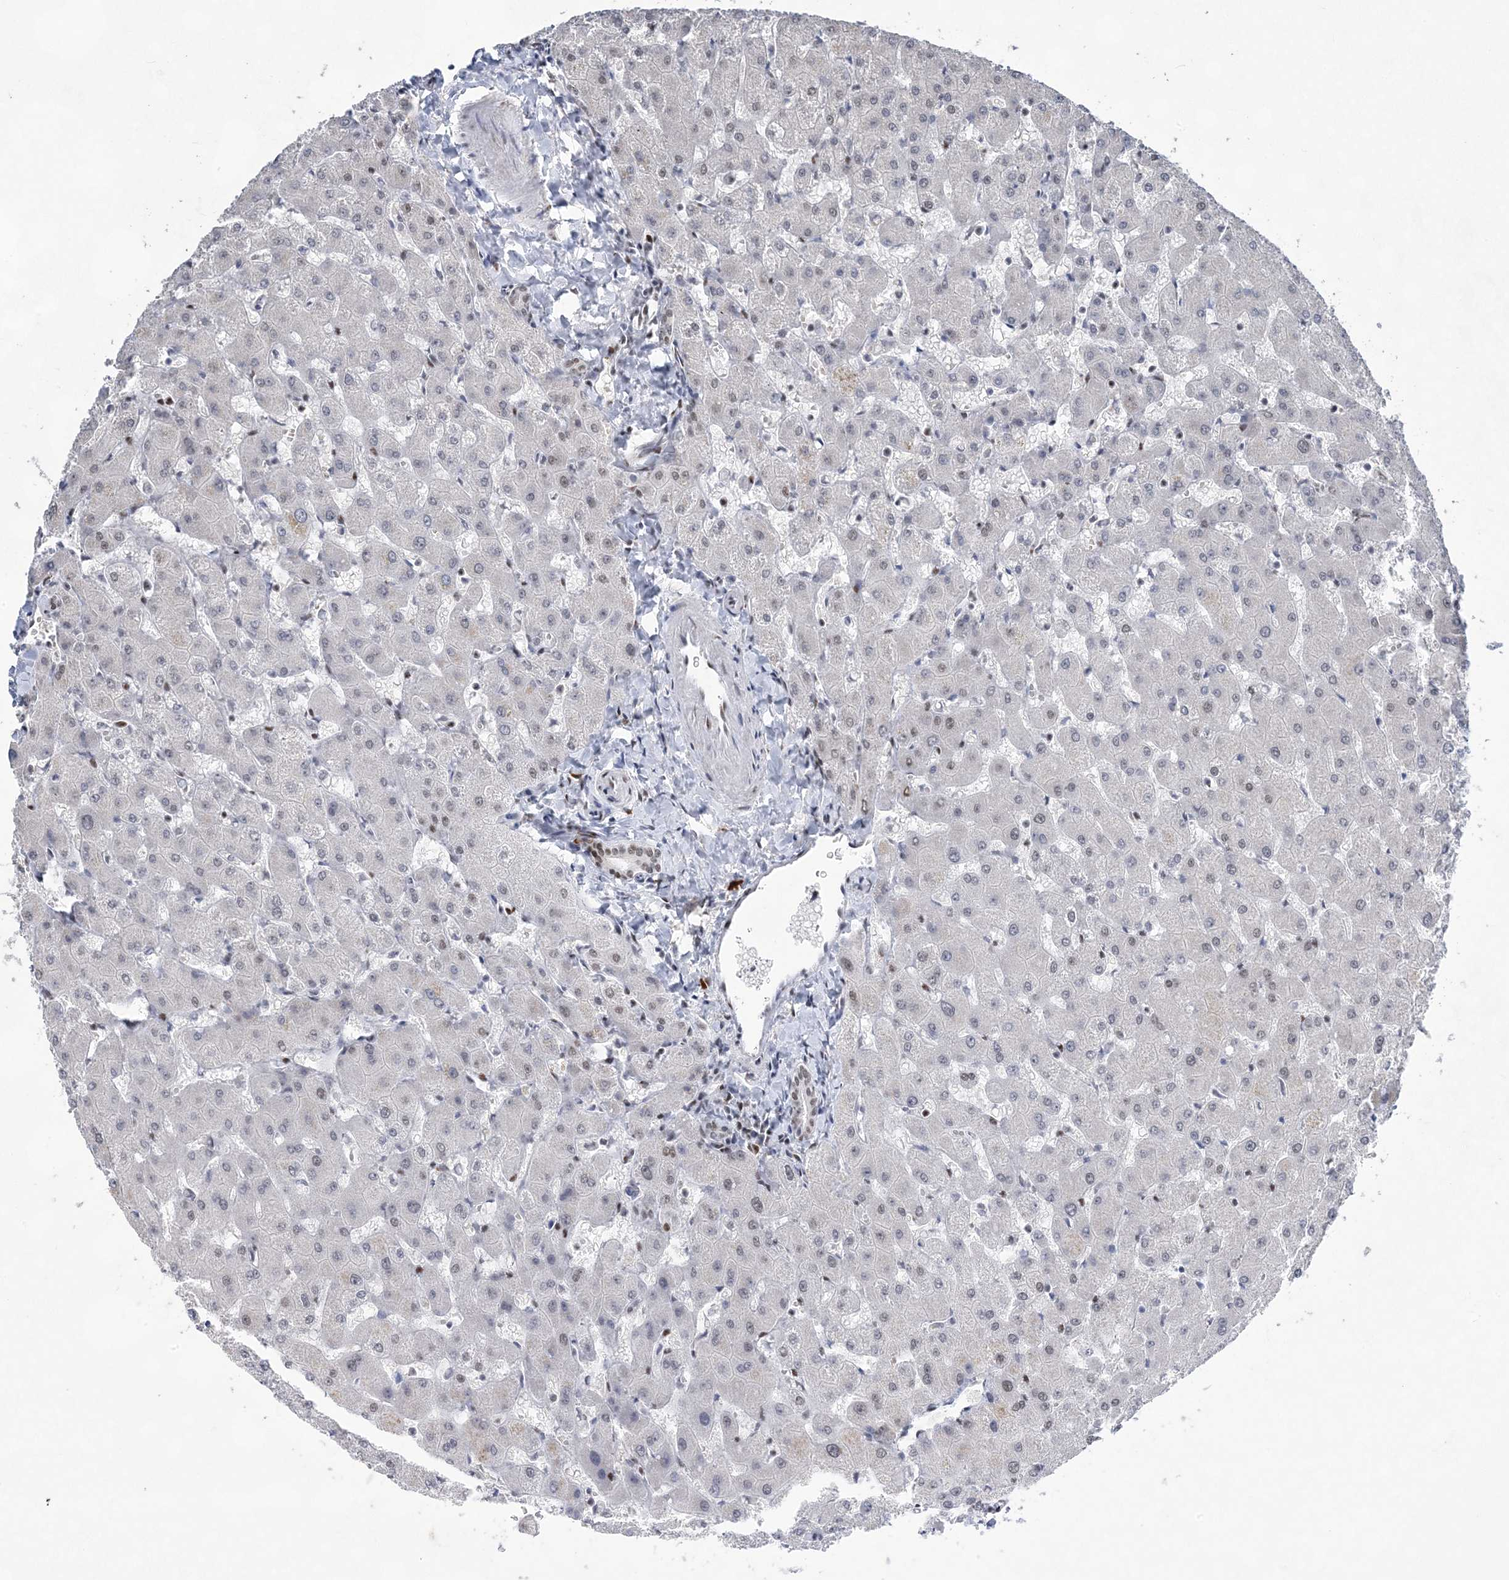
{"staining": {"intensity": "moderate", "quantity": "25%-75%", "location": "nuclear"}, "tissue": "liver", "cell_type": "Cholangiocytes", "image_type": "normal", "snomed": [{"axis": "morphology", "description": "Normal tissue, NOS"}, {"axis": "topography", "description": "Liver"}], "caption": "High-magnification brightfield microscopy of normal liver stained with DAB (3,3'-diaminobenzidine) (brown) and counterstained with hematoxylin (blue). cholangiocytes exhibit moderate nuclear staining is appreciated in about25%-75% of cells.", "gene": "ZBTB7A", "patient": {"sex": "female", "age": 63}}